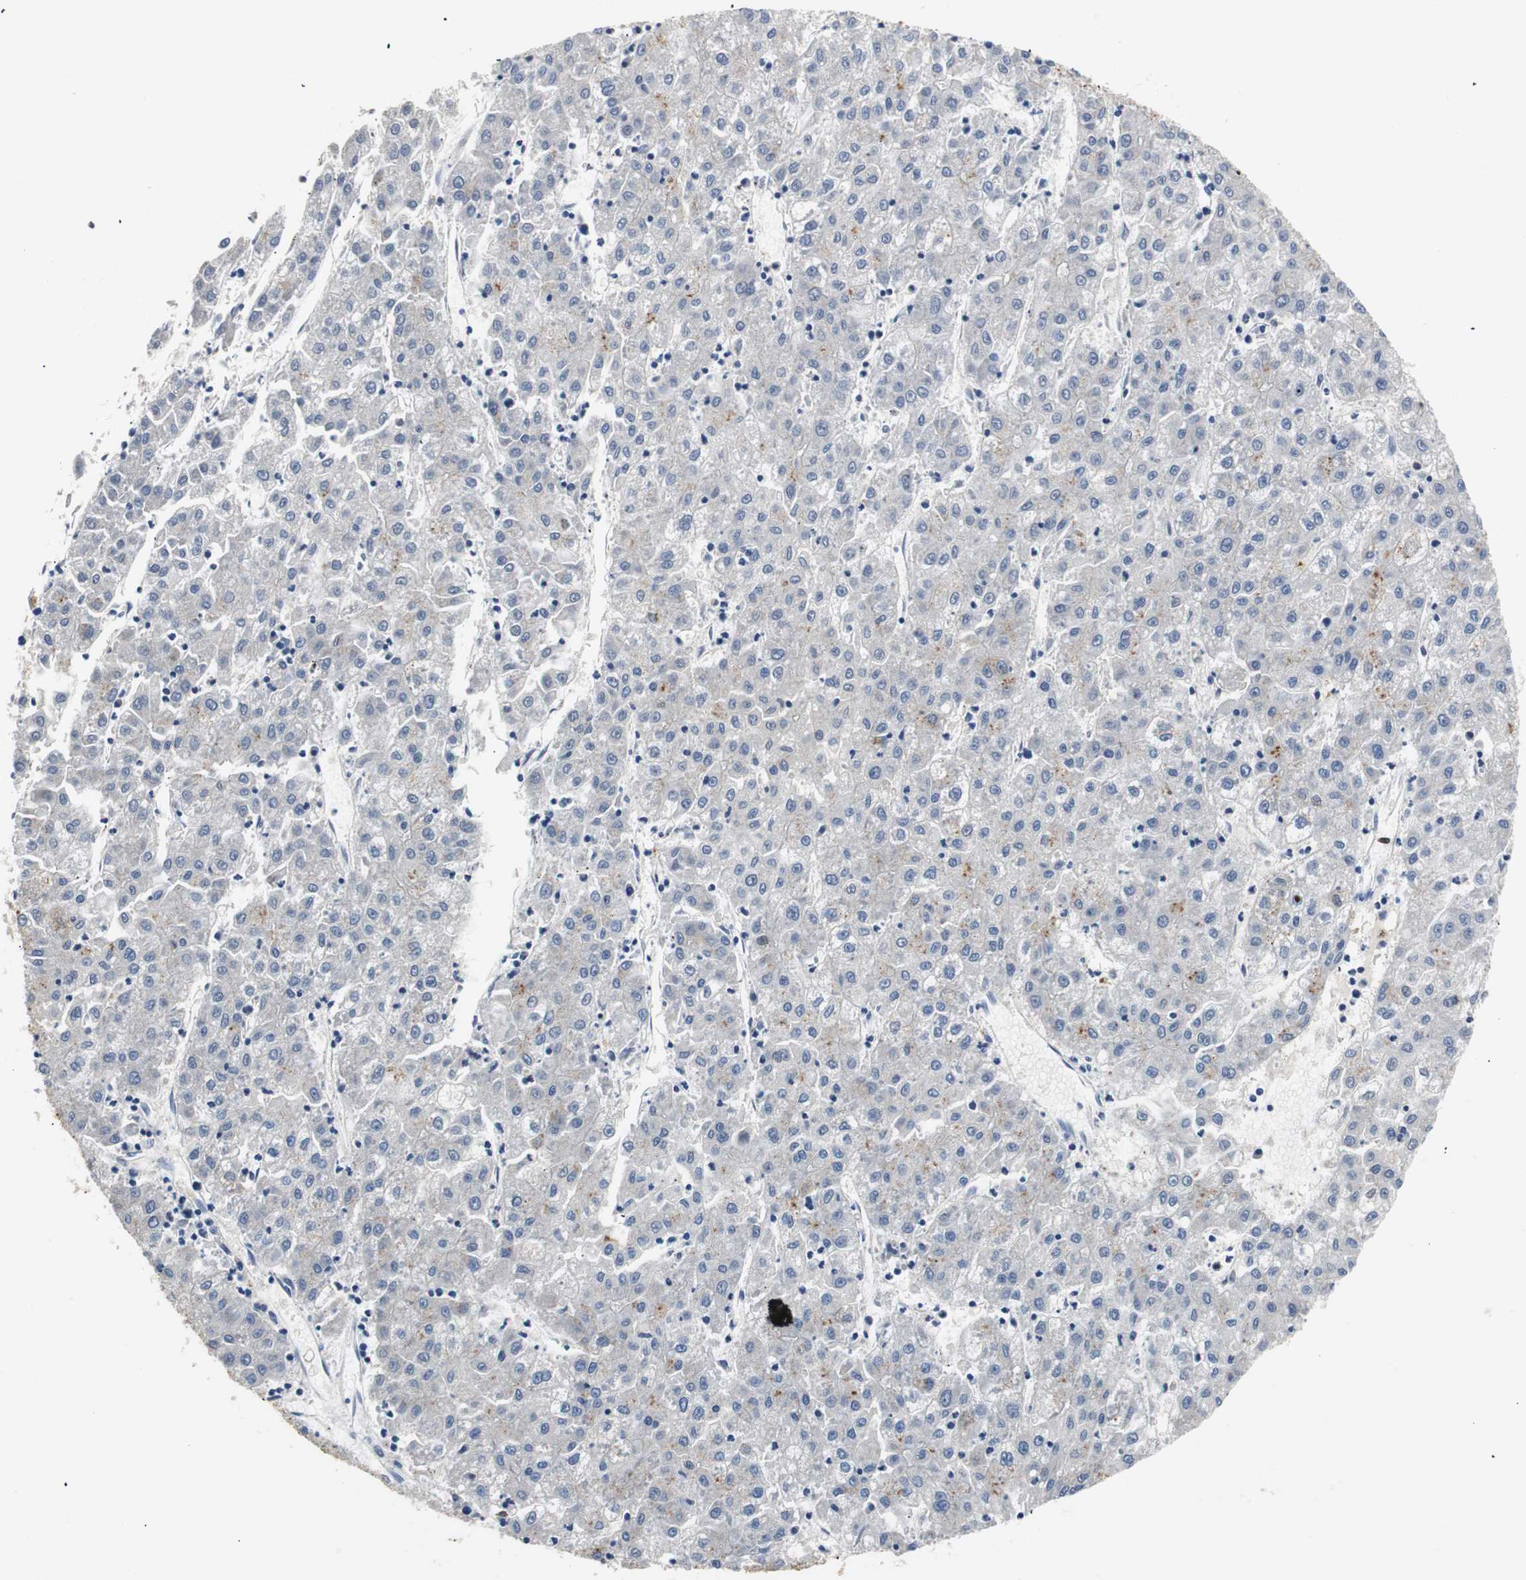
{"staining": {"intensity": "negative", "quantity": "none", "location": "none"}, "tissue": "liver cancer", "cell_type": "Tumor cells", "image_type": "cancer", "snomed": [{"axis": "morphology", "description": "Carcinoma, Hepatocellular, NOS"}, {"axis": "topography", "description": "Liver"}], "caption": "The immunohistochemistry (IHC) photomicrograph has no significant positivity in tumor cells of liver cancer tissue.", "gene": "PI15", "patient": {"sex": "male", "age": 72}}